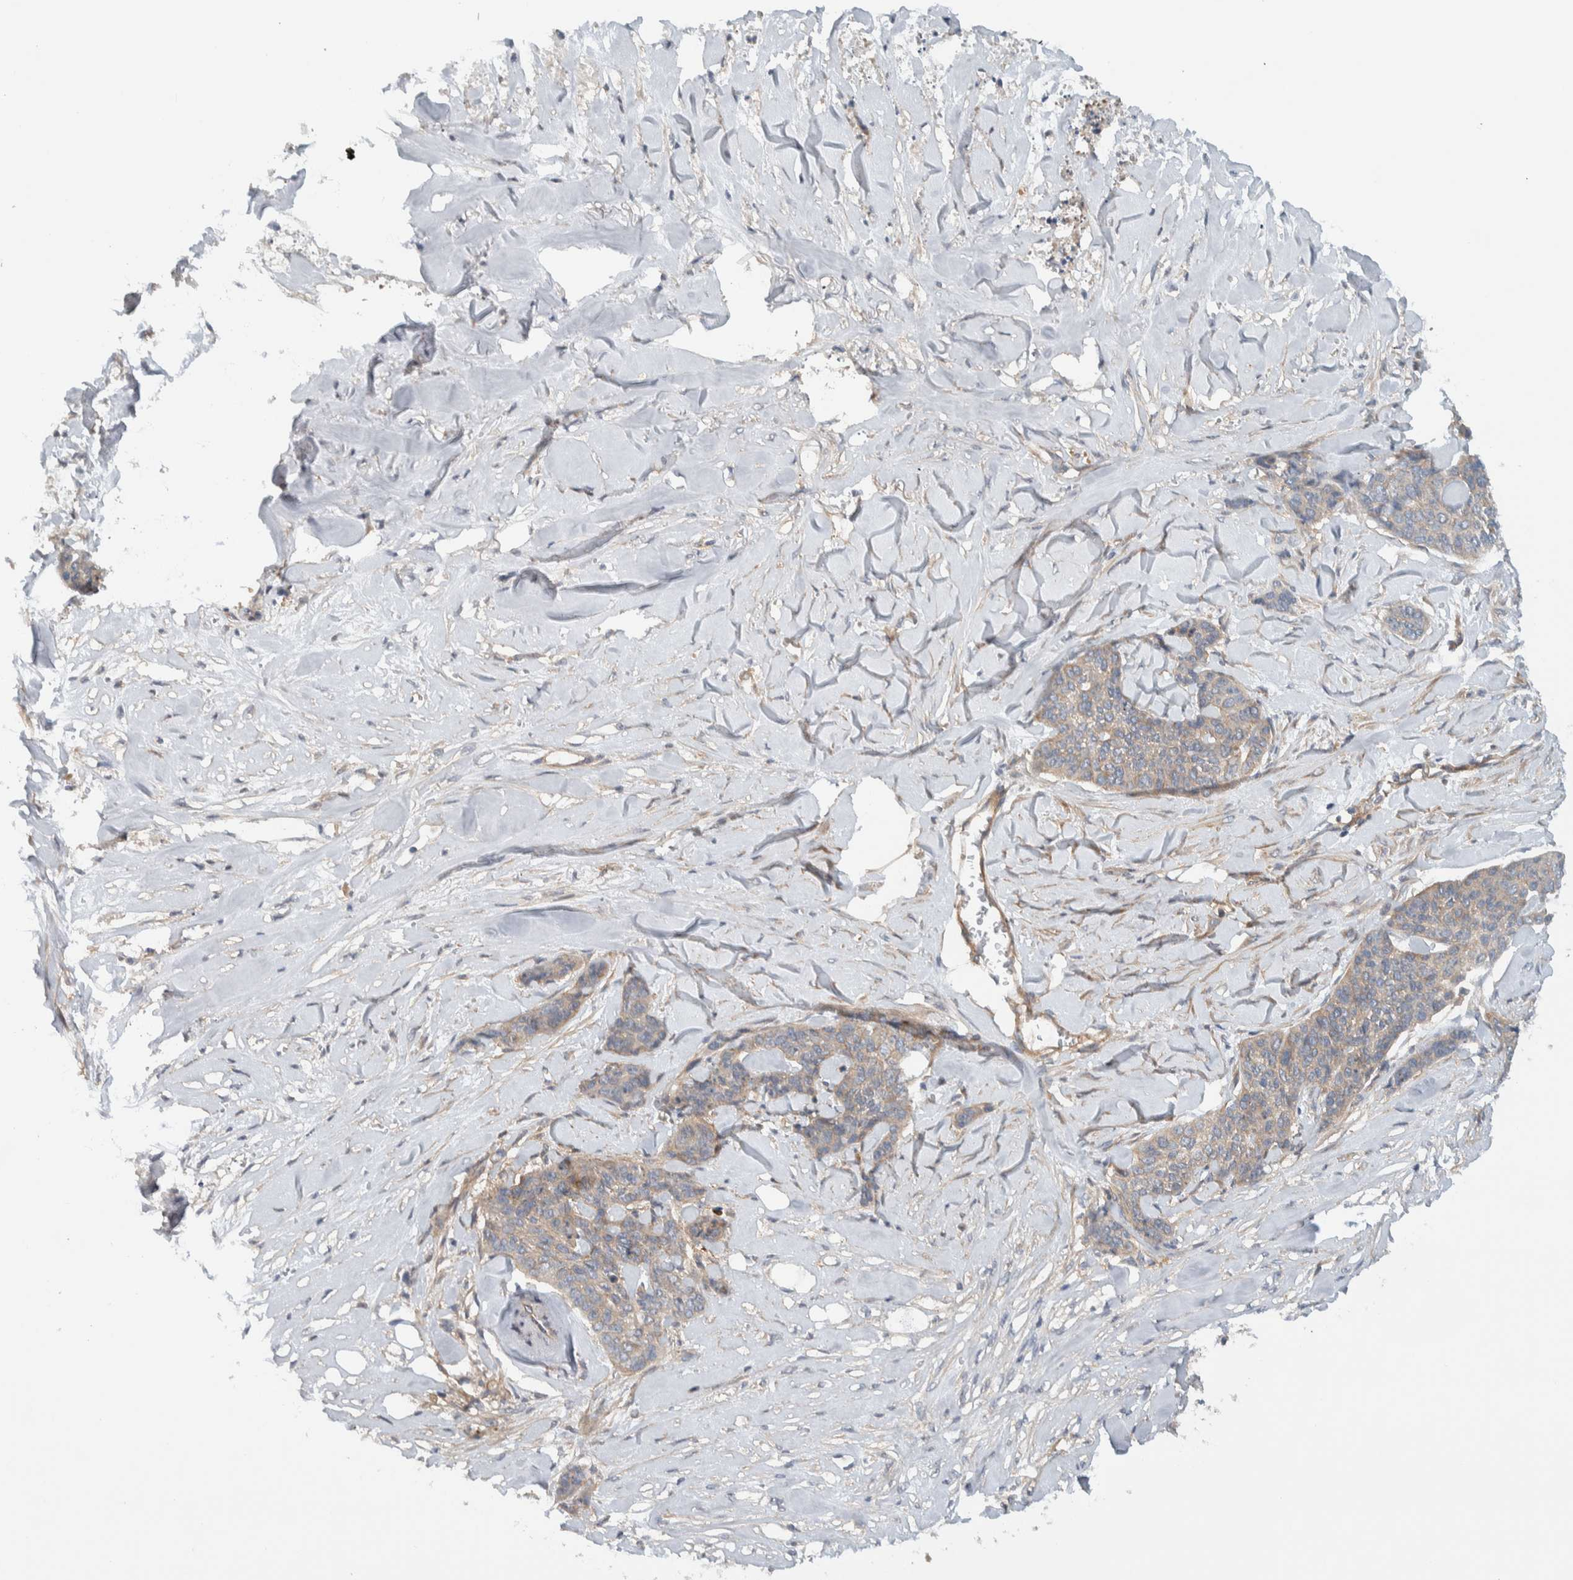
{"staining": {"intensity": "weak", "quantity": "25%-75%", "location": "cytoplasmic/membranous"}, "tissue": "skin cancer", "cell_type": "Tumor cells", "image_type": "cancer", "snomed": [{"axis": "morphology", "description": "Basal cell carcinoma"}, {"axis": "topography", "description": "Skin"}], "caption": "DAB immunohistochemical staining of skin basal cell carcinoma exhibits weak cytoplasmic/membranous protein expression in approximately 25%-75% of tumor cells.", "gene": "MPRIP", "patient": {"sex": "female", "age": 64}}